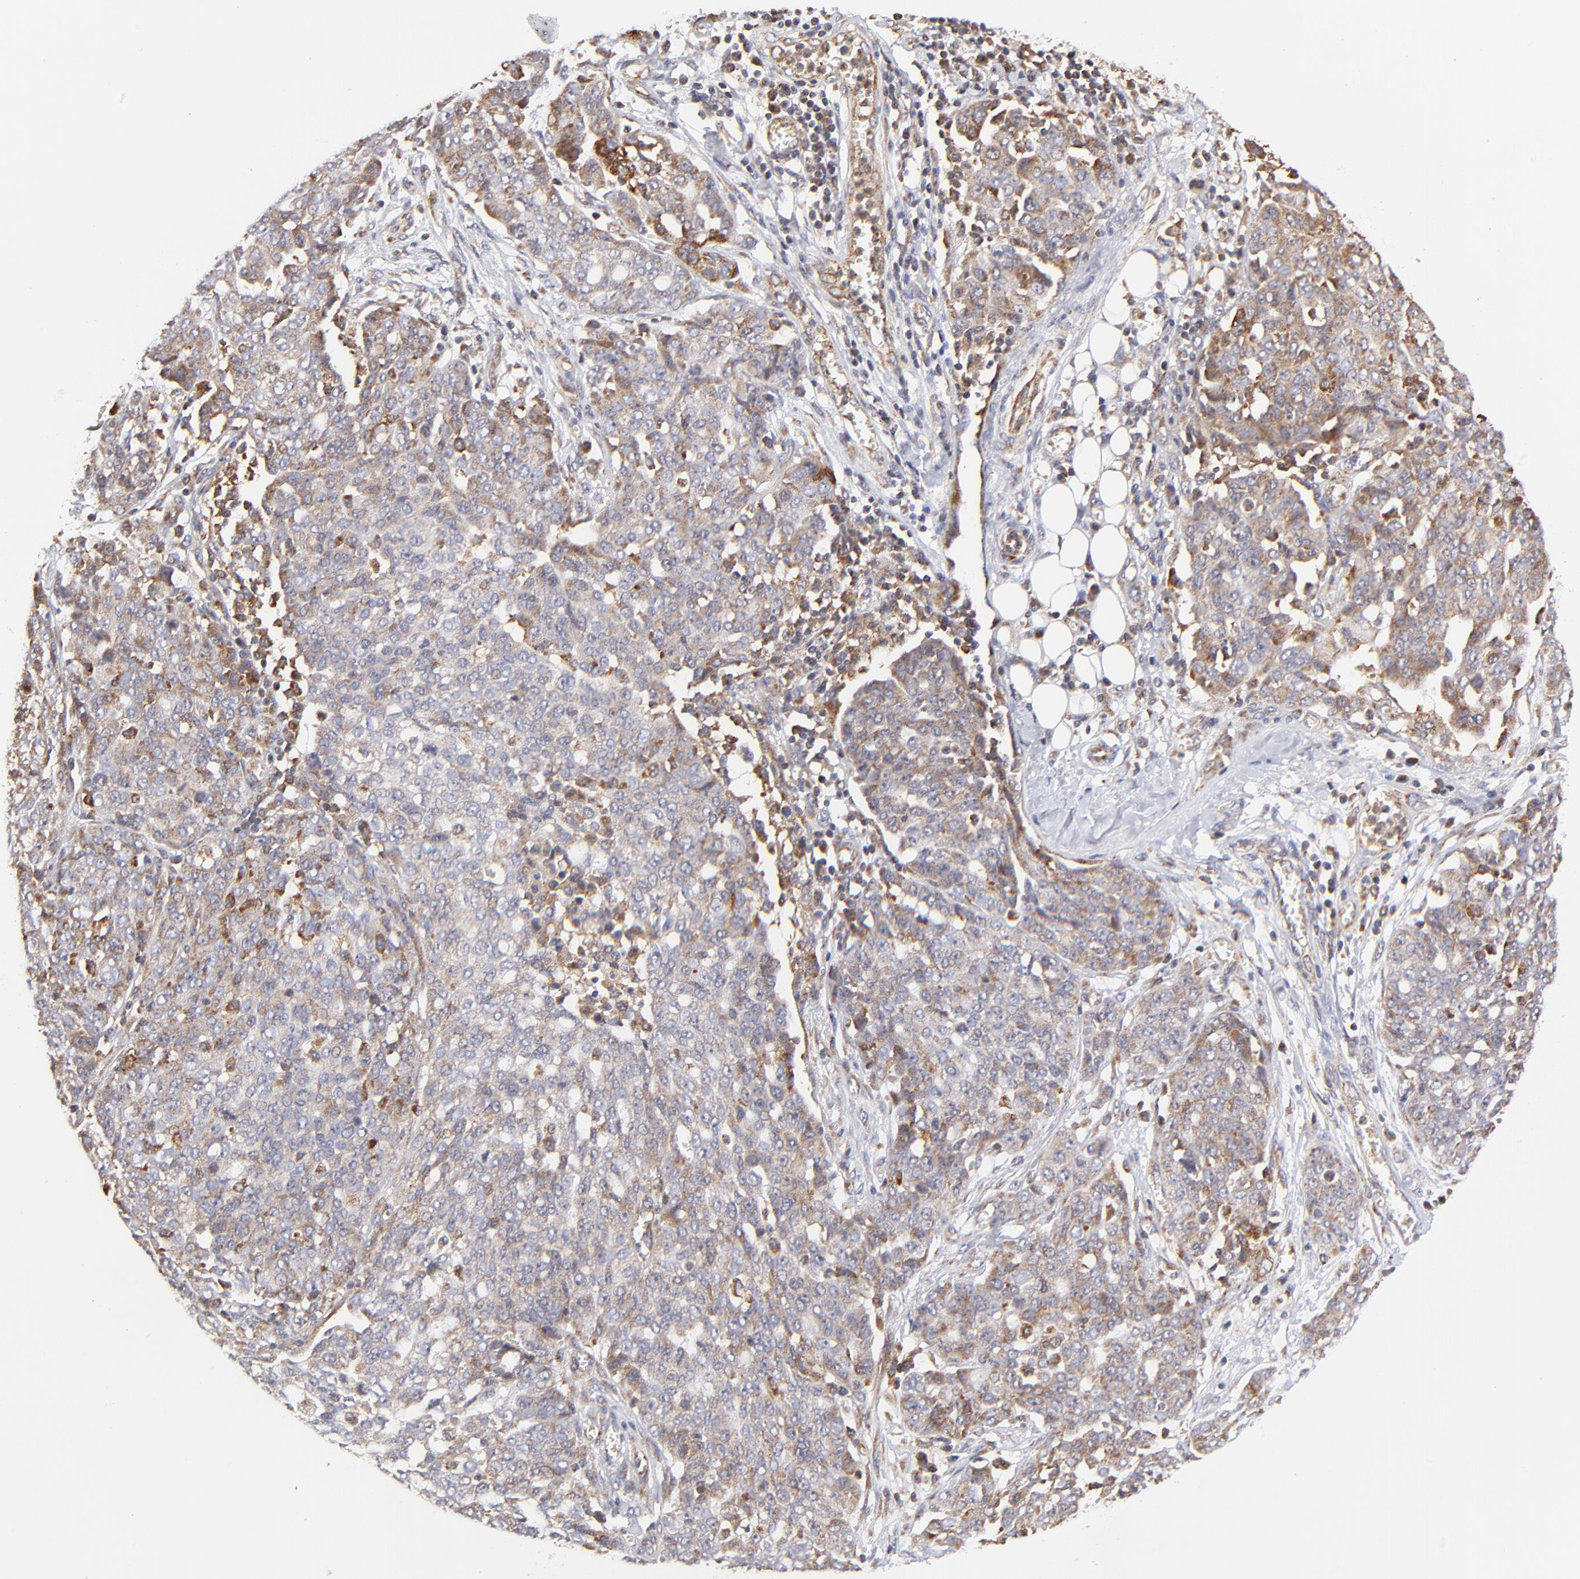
{"staining": {"intensity": "weak", "quantity": "<25%", "location": "cytoplasmic/membranous"}, "tissue": "ovarian cancer", "cell_type": "Tumor cells", "image_type": "cancer", "snomed": [{"axis": "morphology", "description": "Cystadenocarcinoma, serous, NOS"}, {"axis": "topography", "description": "Soft tissue"}, {"axis": "topography", "description": "Ovary"}], "caption": "Histopathology image shows no protein expression in tumor cells of ovarian cancer tissue. (DAB (3,3'-diaminobenzidine) IHC visualized using brightfield microscopy, high magnification).", "gene": "MAP2K7", "patient": {"sex": "female", "age": 57}}